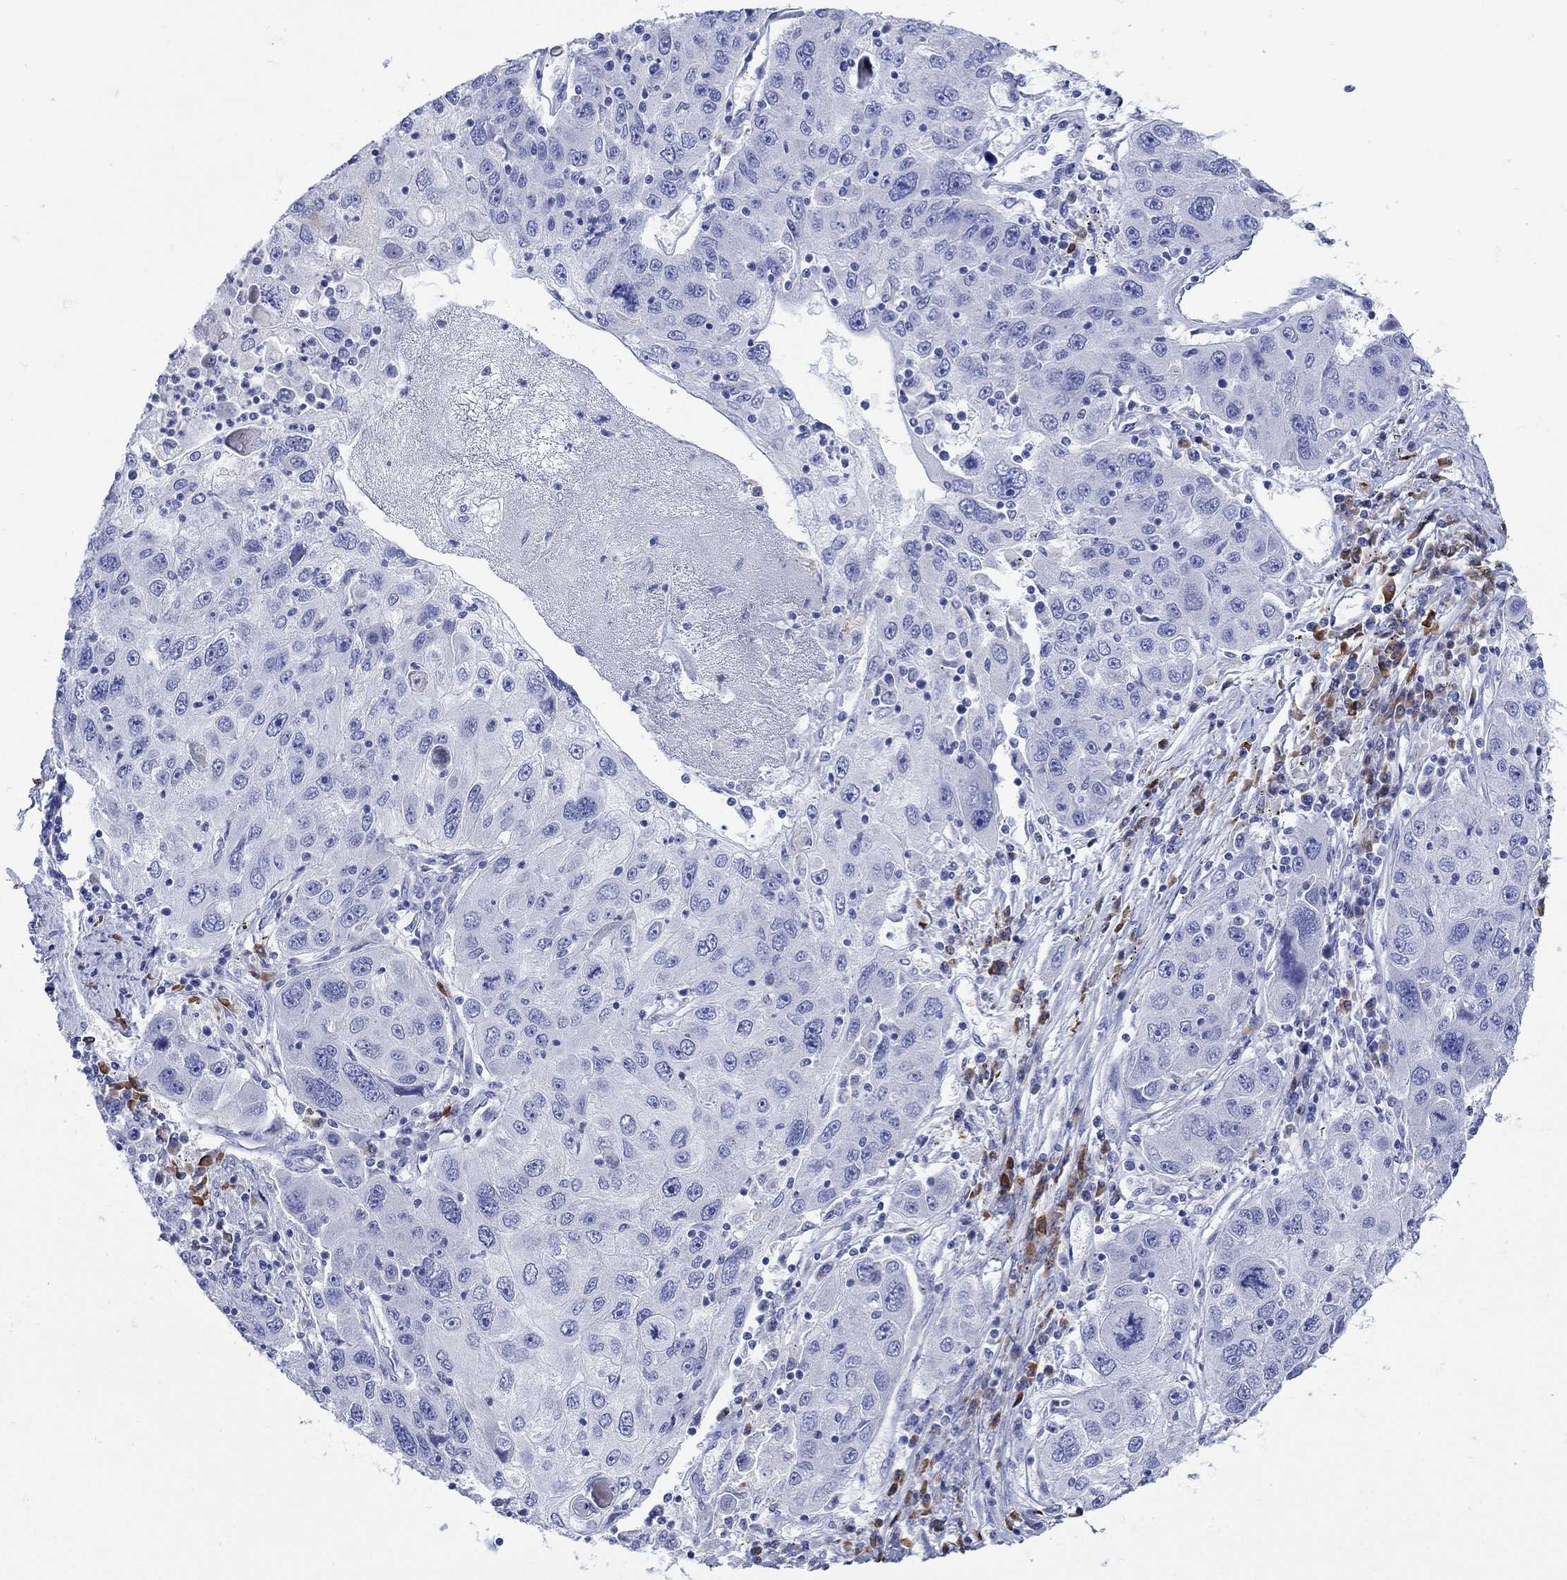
{"staining": {"intensity": "negative", "quantity": "none", "location": "none"}, "tissue": "stomach cancer", "cell_type": "Tumor cells", "image_type": "cancer", "snomed": [{"axis": "morphology", "description": "Adenocarcinoma, NOS"}, {"axis": "topography", "description": "Stomach"}], "caption": "Tumor cells show no significant protein positivity in stomach adenocarcinoma.", "gene": "ANKMY1", "patient": {"sex": "male", "age": 56}}